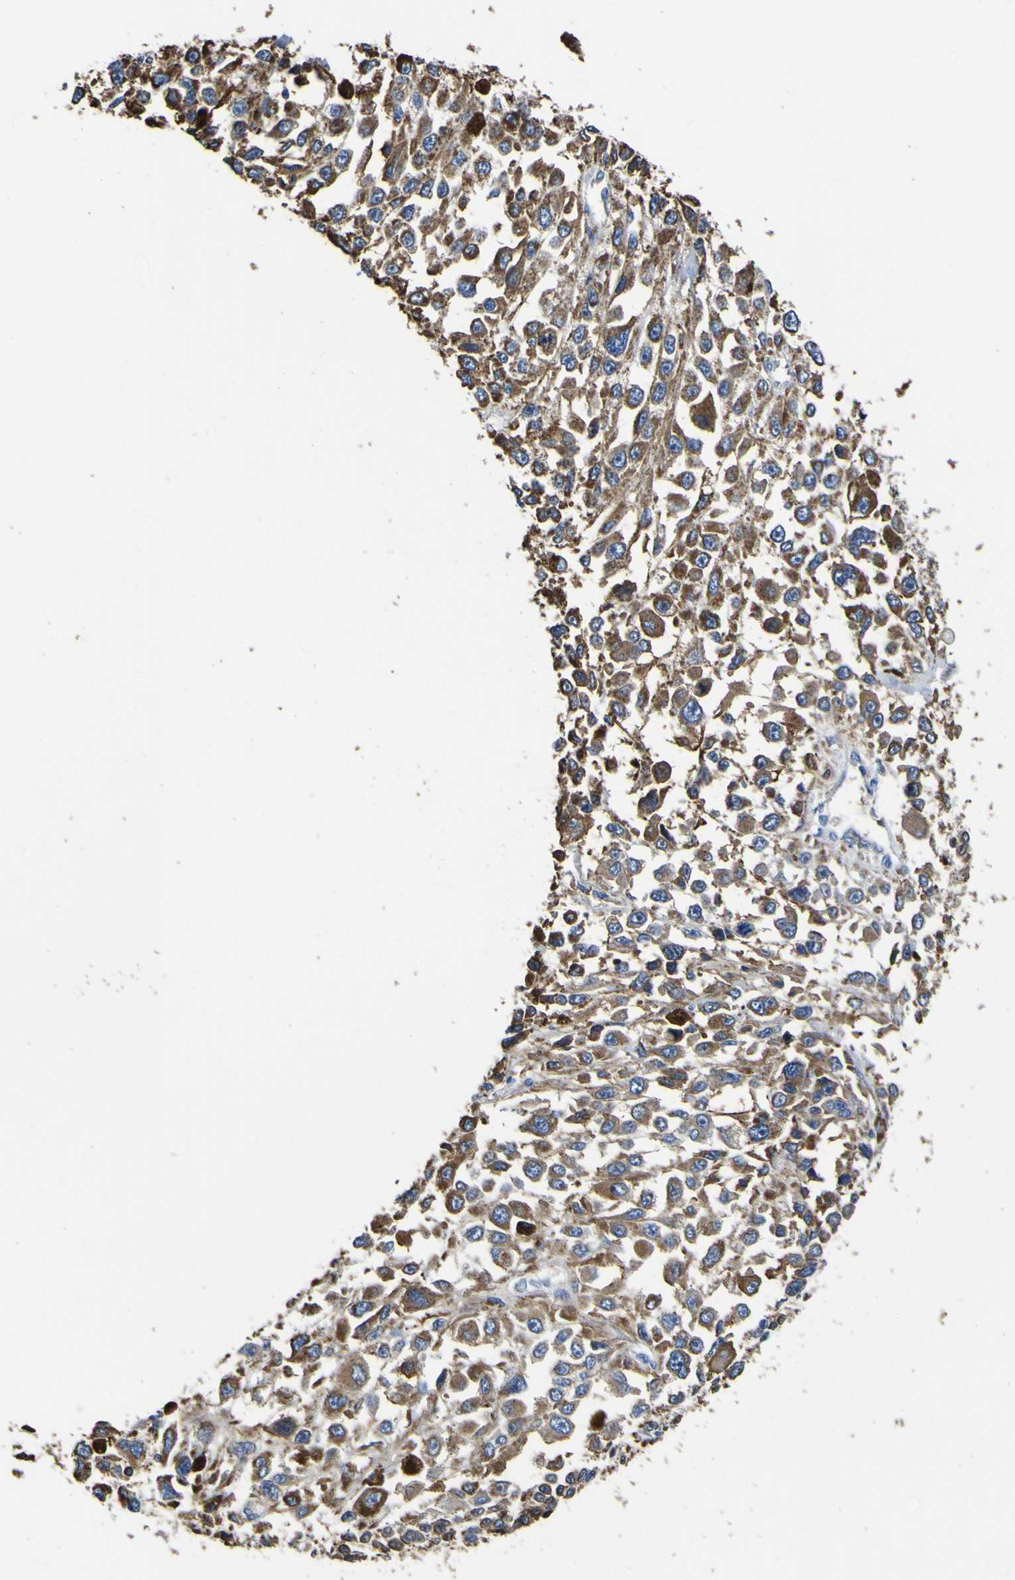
{"staining": {"intensity": "moderate", "quantity": ">75%", "location": "cytoplasmic/membranous"}, "tissue": "melanoma", "cell_type": "Tumor cells", "image_type": "cancer", "snomed": [{"axis": "morphology", "description": "Malignant melanoma, Metastatic site"}, {"axis": "topography", "description": "Lymph node"}], "caption": "Immunohistochemistry (IHC) micrograph of neoplastic tissue: melanoma stained using immunohistochemistry (IHC) exhibits medium levels of moderate protein expression localized specifically in the cytoplasmic/membranous of tumor cells, appearing as a cytoplasmic/membranous brown color.", "gene": "PXDN", "patient": {"sex": "male", "age": 59}}